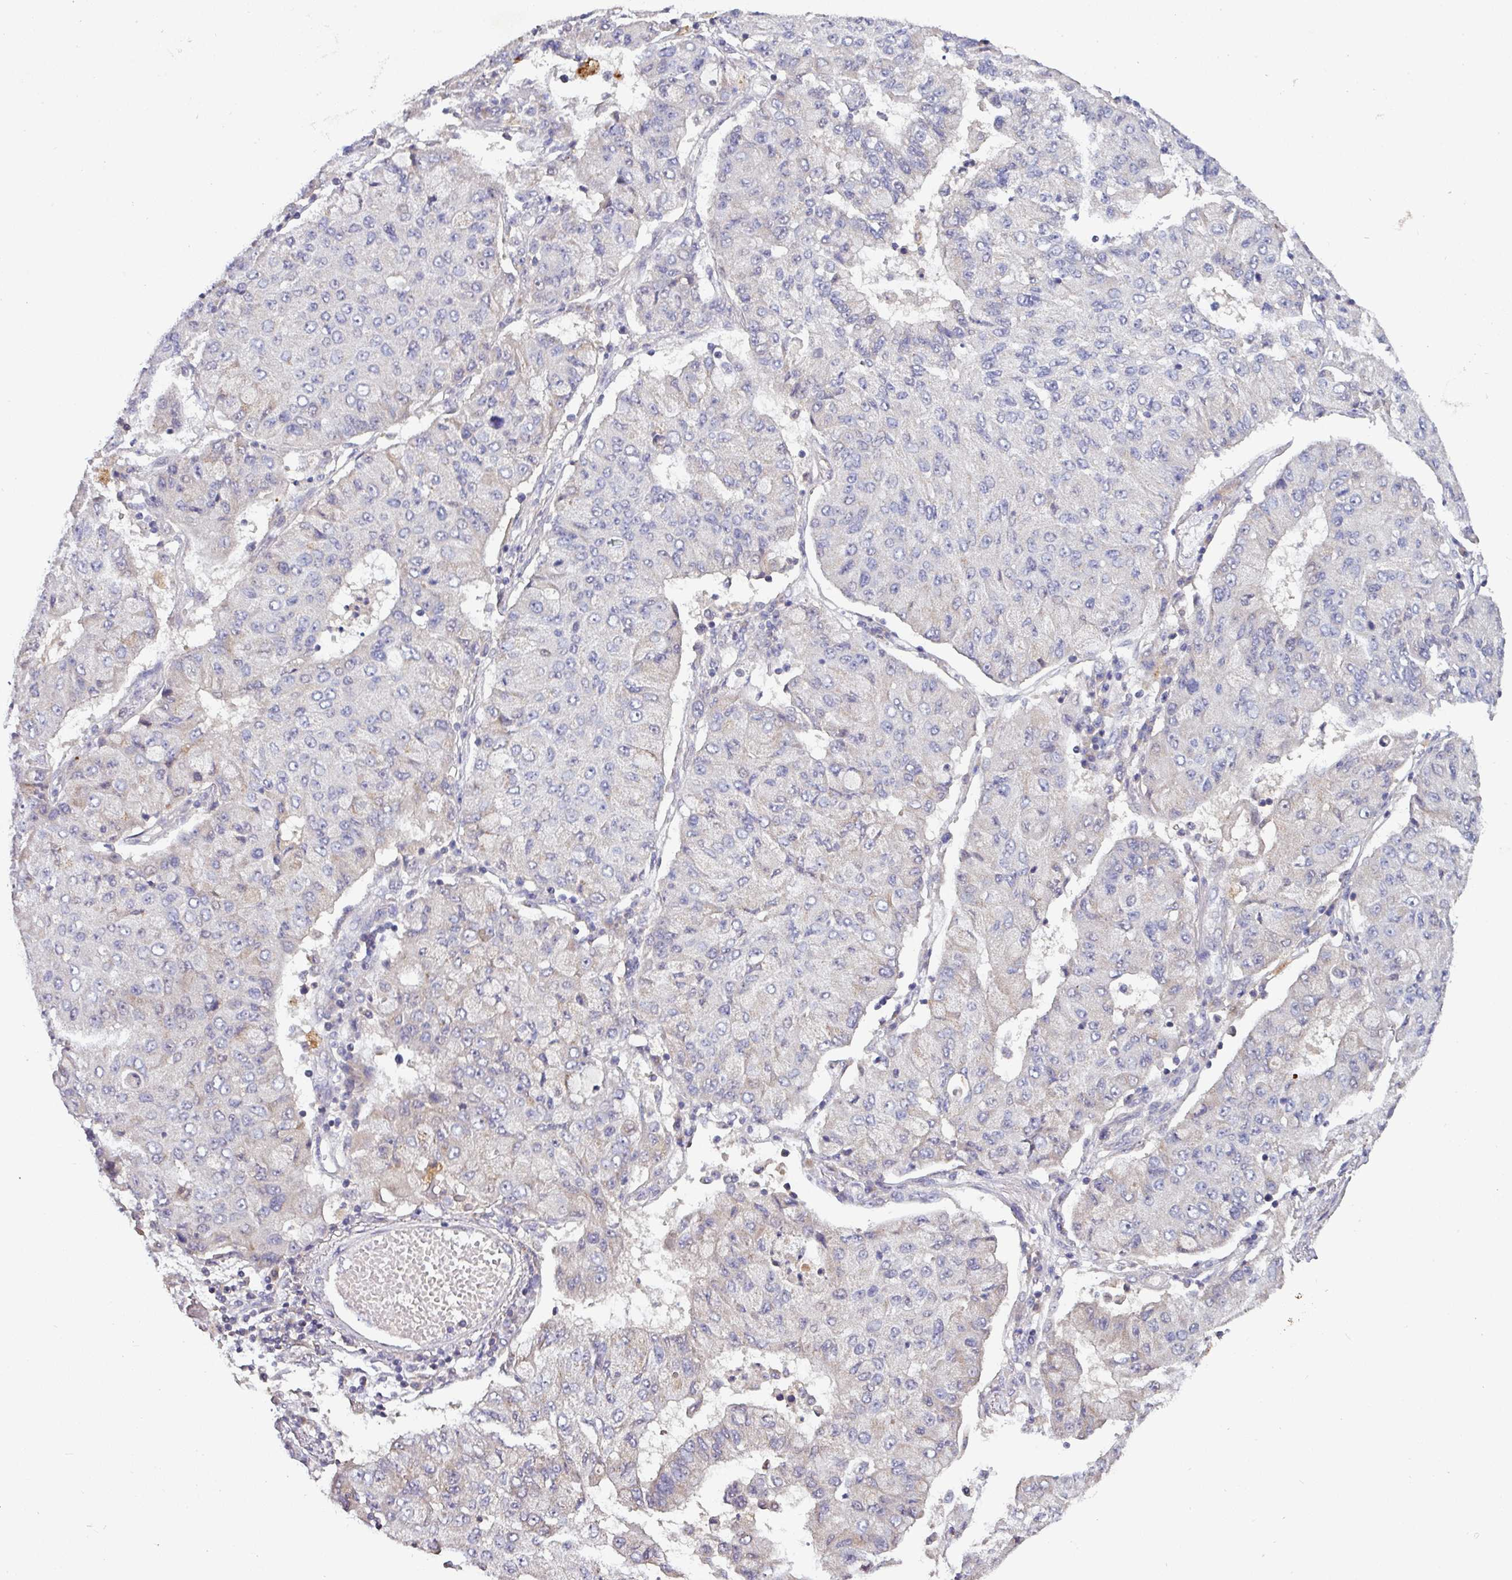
{"staining": {"intensity": "negative", "quantity": "none", "location": "none"}, "tissue": "lung cancer", "cell_type": "Tumor cells", "image_type": "cancer", "snomed": [{"axis": "morphology", "description": "Squamous cell carcinoma, NOS"}, {"axis": "topography", "description": "Lung"}], "caption": "Immunohistochemistry (IHC) photomicrograph of human squamous cell carcinoma (lung) stained for a protein (brown), which demonstrates no staining in tumor cells.", "gene": "AEBP2", "patient": {"sex": "male", "age": 74}}